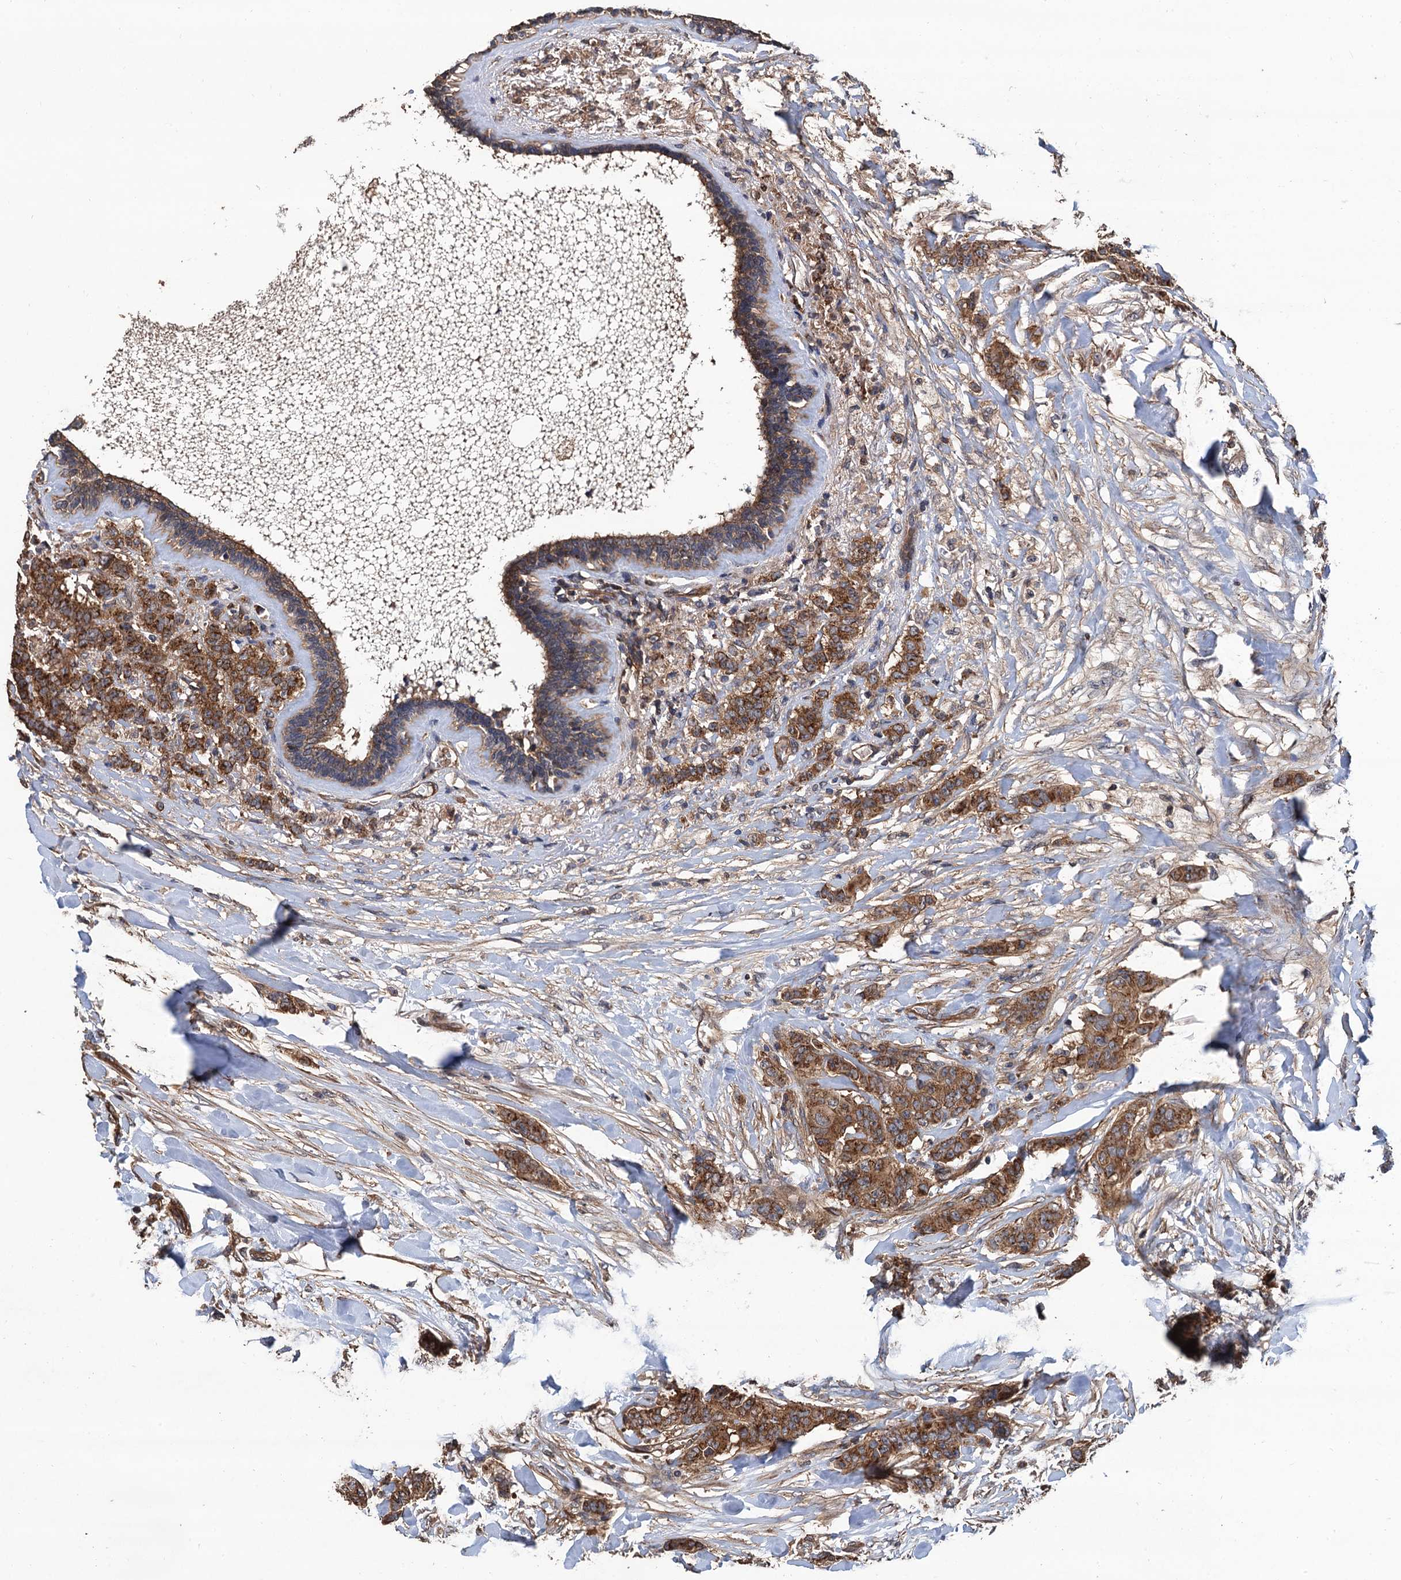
{"staining": {"intensity": "moderate", "quantity": ">75%", "location": "cytoplasmic/membranous"}, "tissue": "breast cancer", "cell_type": "Tumor cells", "image_type": "cancer", "snomed": [{"axis": "morphology", "description": "Duct carcinoma"}, {"axis": "topography", "description": "Breast"}], "caption": "Tumor cells exhibit medium levels of moderate cytoplasmic/membranous expression in about >75% of cells in human breast intraductal carcinoma. (Stains: DAB in brown, nuclei in blue, Microscopy: brightfield microscopy at high magnification).", "gene": "PPP4R1", "patient": {"sex": "female", "age": 40}}